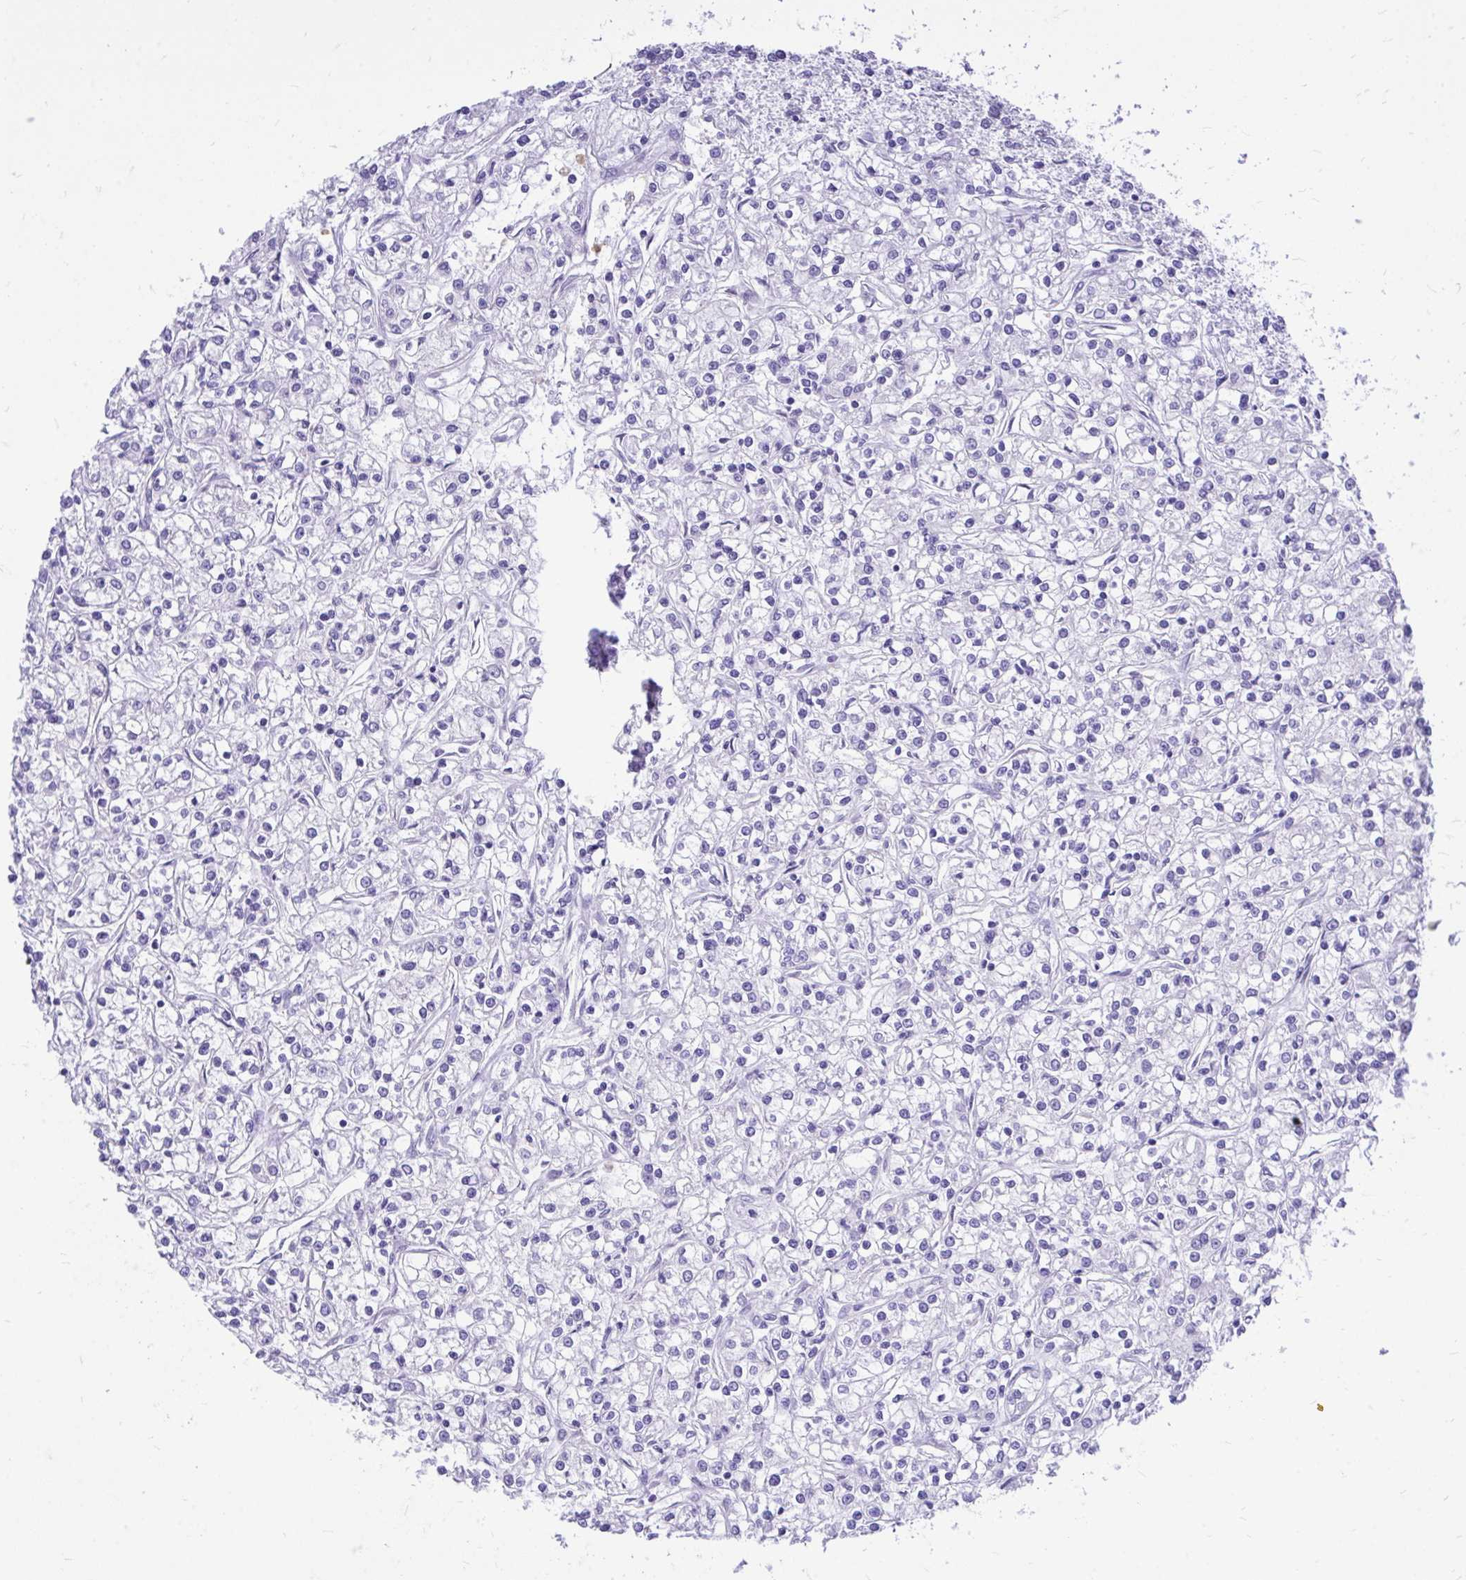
{"staining": {"intensity": "negative", "quantity": "none", "location": "none"}, "tissue": "renal cancer", "cell_type": "Tumor cells", "image_type": "cancer", "snomed": [{"axis": "morphology", "description": "Adenocarcinoma, NOS"}, {"axis": "topography", "description": "Kidney"}], "caption": "Immunohistochemistry micrograph of neoplastic tissue: adenocarcinoma (renal) stained with DAB (3,3'-diaminobenzidine) exhibits no significant protein staining in tumor cells.", "gene": "MON1A", "patient": {"sex": "female", "age": 59}}